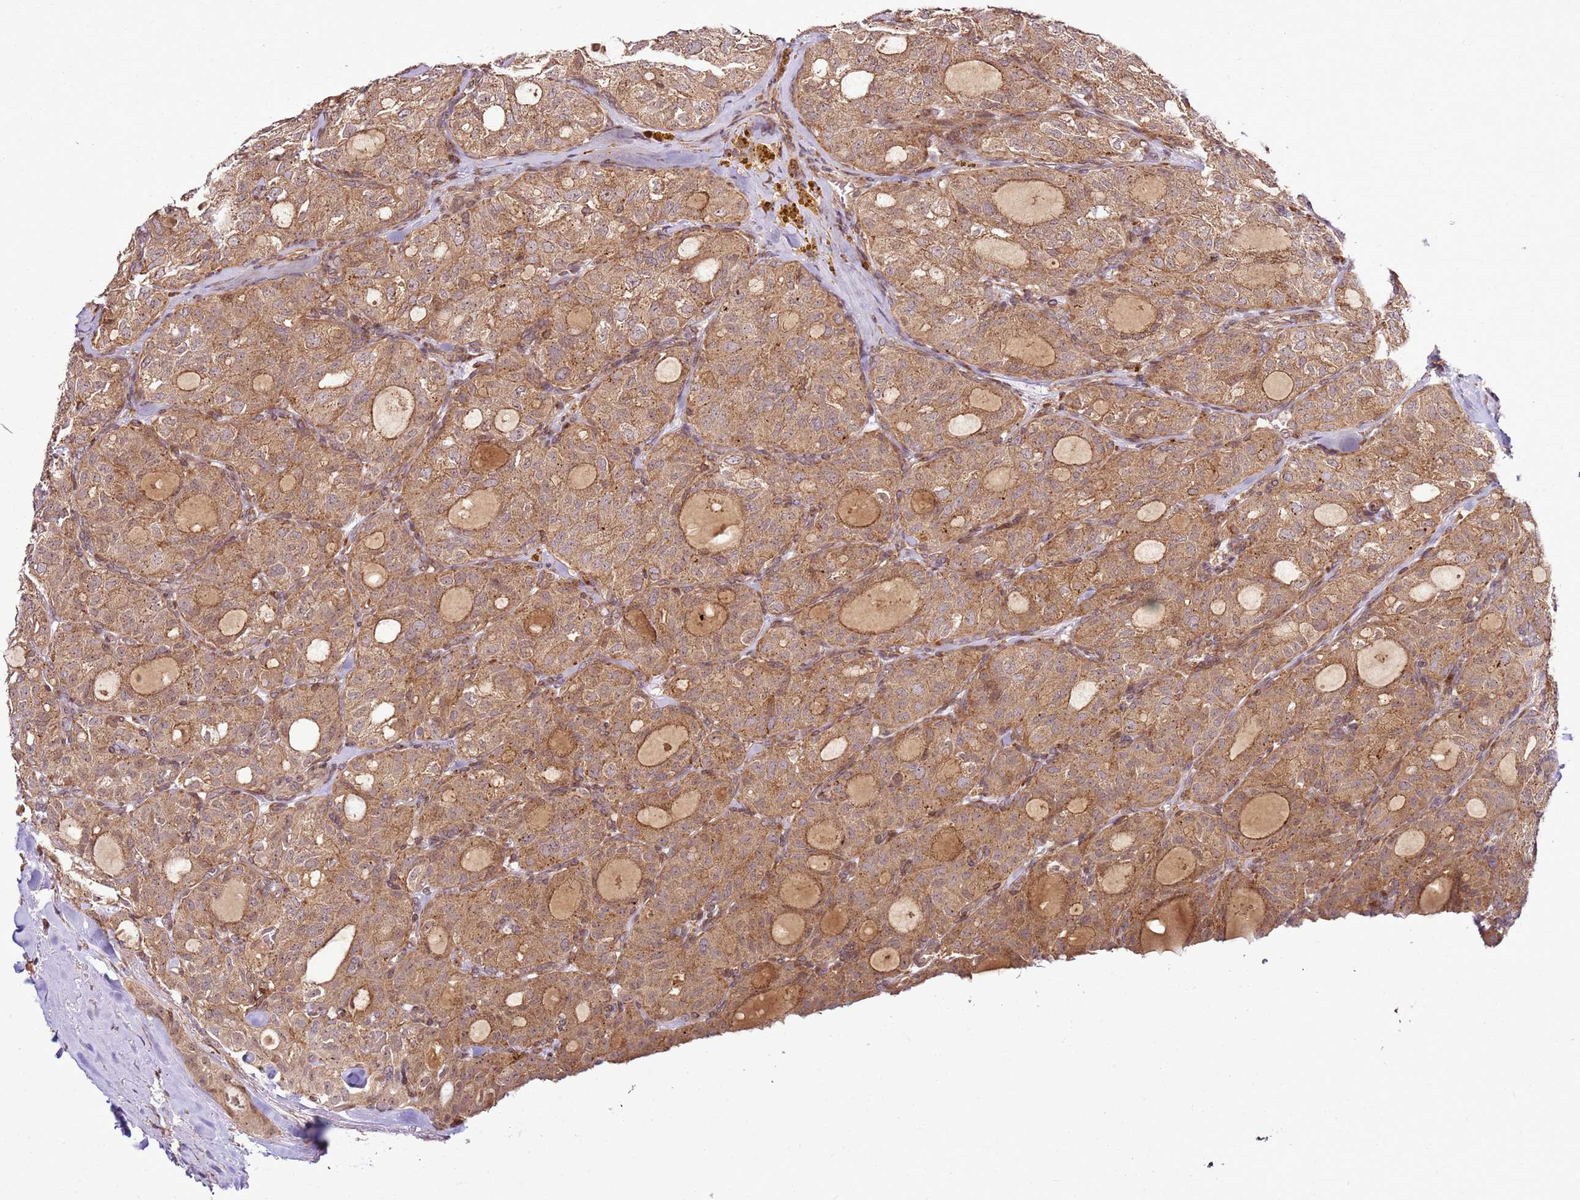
{"staining": {"intensity": "moderate", "quantity": ">75%", "location": "cytoplasmic/membranous"}, "tissue": "thyroid cancer", "cell_type": "Tumor cells", "image_type": "cancer", "snomed": [{"axis": "morphology", "description": "Follicular adenoma carcinoma, NOS"}, {"axis": "topography", "description": "Thyroid gland"}], "caption": "Immunohistochemical staining of thyroid follicular adenoma carcinoma exhibits medium levels of moderate cytoplasmic/membranous protein expression in about >75% of tumor cells.", "gene": "RASA3", "patient": {"sex": "male", "age": 75}}